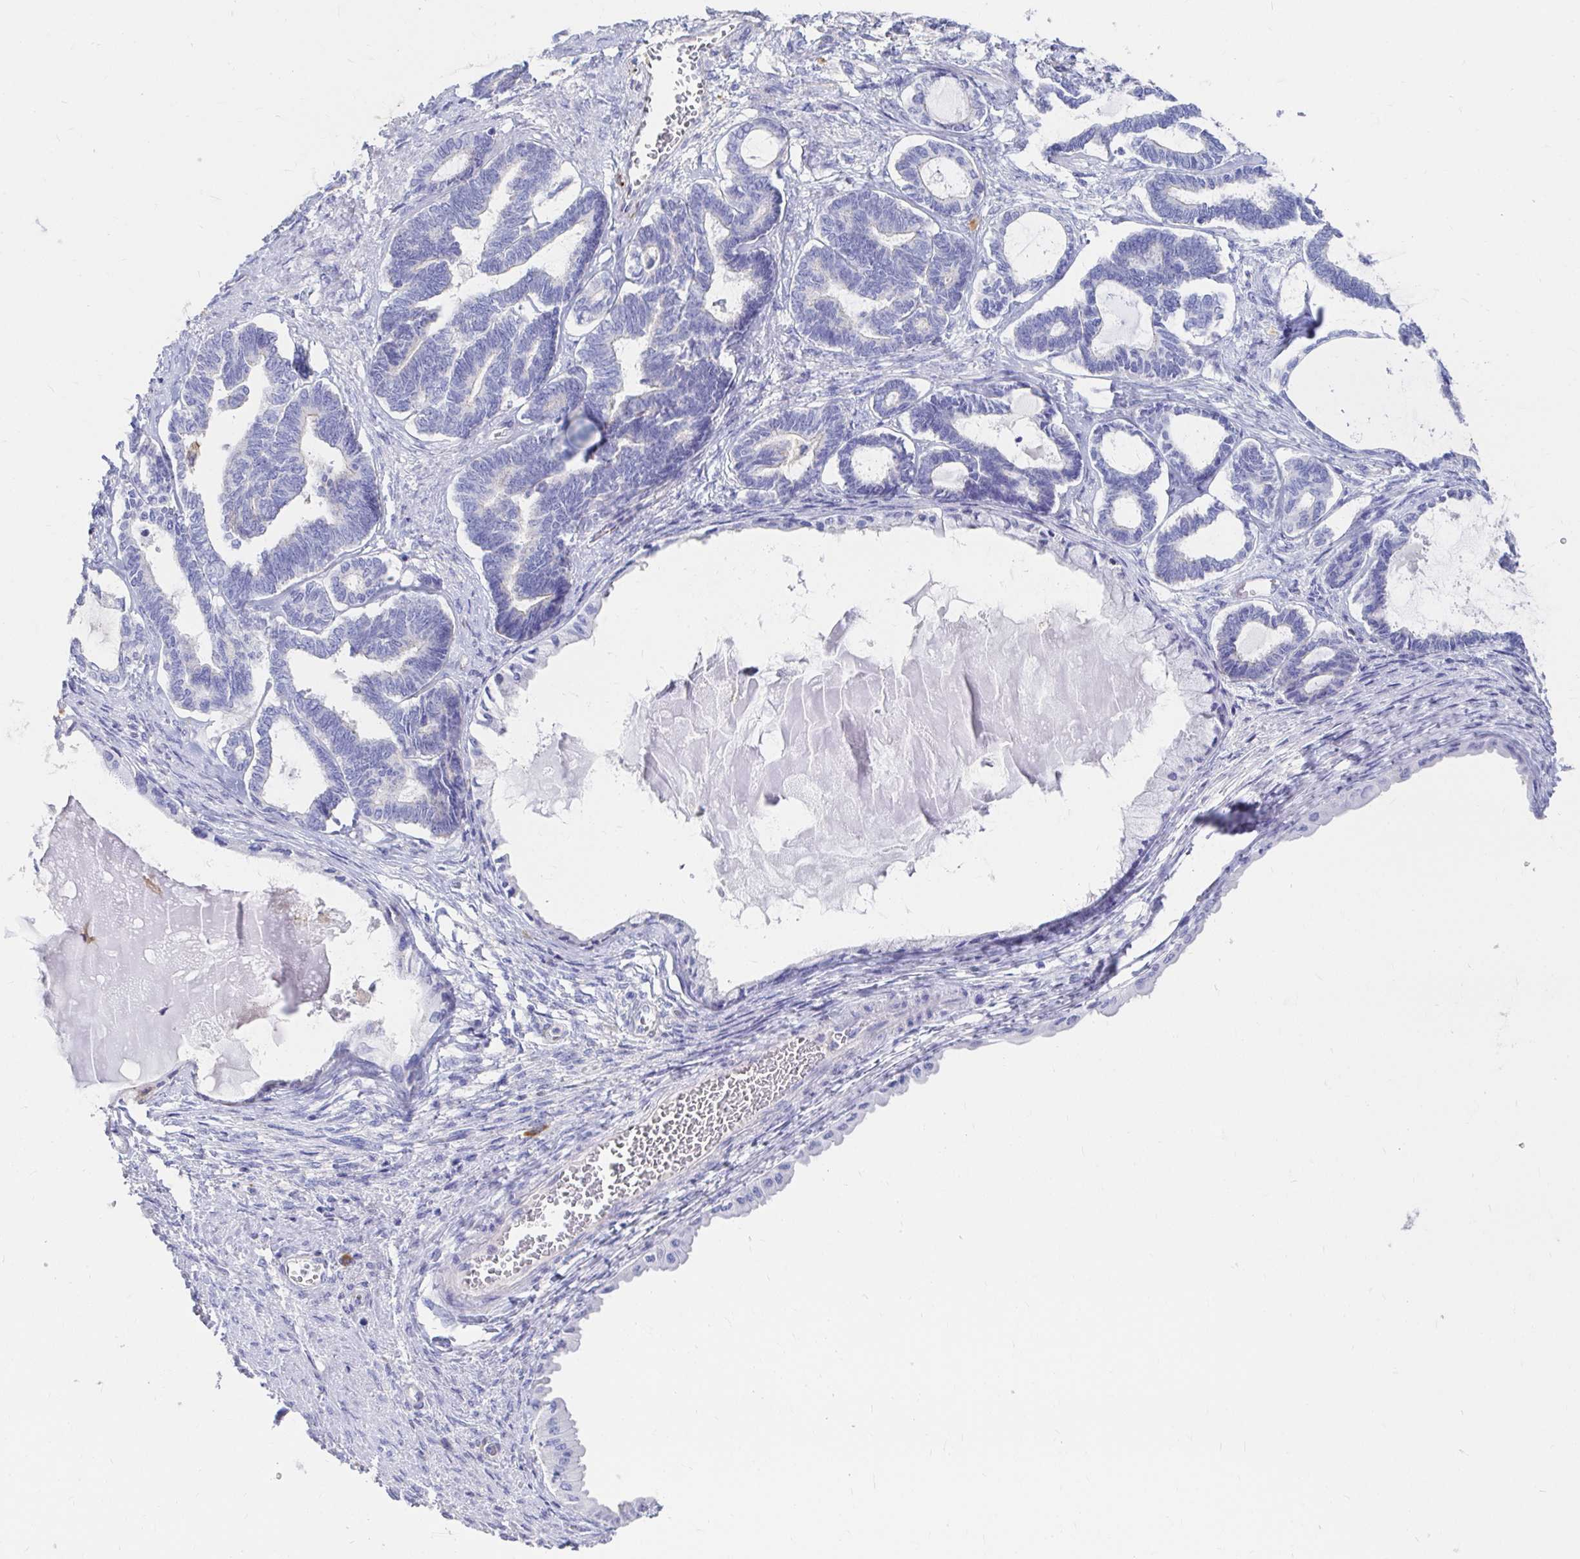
{"staining": {"intensity": "negative", "quantity": "none", "location": "none"}, "tissue": "ovarian cancer", "cell_type": "Tumor cells", "image_type": "cancer", "snomed": [{"axis": "morphology", "description": "Carcinoma, endometroid"}, {"axis": "topography", "description": "Ovary"}], "caption": "An image of human ovarian cancer is negative for staining in tumor cells.", "gene": "LAMC3", "patient": {"sex": "female", "age": 70}}